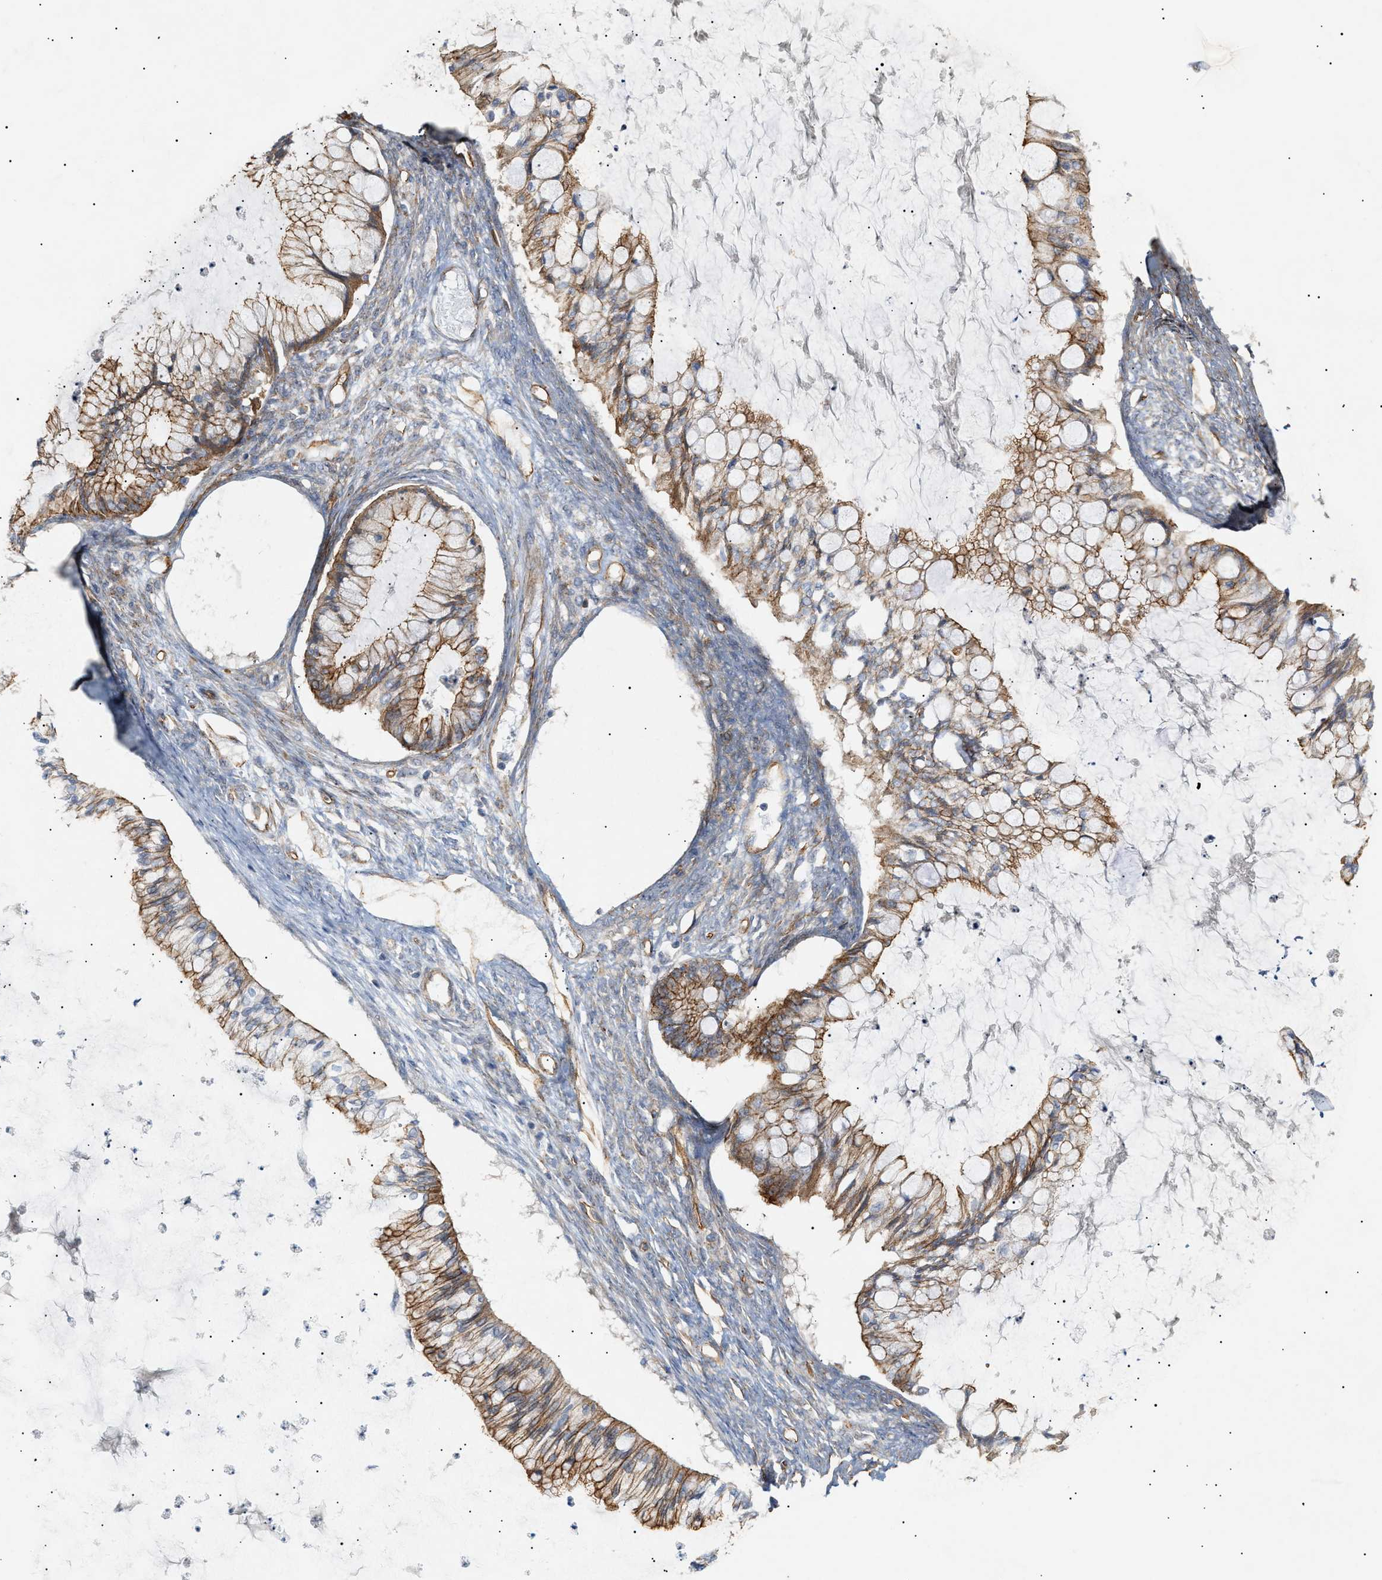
{"staining": {"intensity": "moderate", "quantity": ">75%", "location": "cytoplasmic/membranous"}, "tissue": "ovarian cancer", "cell_type": "Tumor cells", "image_type": "cancer", "snomed": [{"axis": "morphology", "description": "Cystadenocarcinoma, mucinous, NOS"}, {"axis": "topography", "description": "Ovary"}], "caption": "DAB (3,3'-diaminobenzidine) immunohistochemical staining of human ovarian cancer shows moderate cytoplasmic/membranous protein staining in approximately >75% of tumor cells.", "gene": "ZFHX2", "patient": {"sex": "female", "age": 57}}